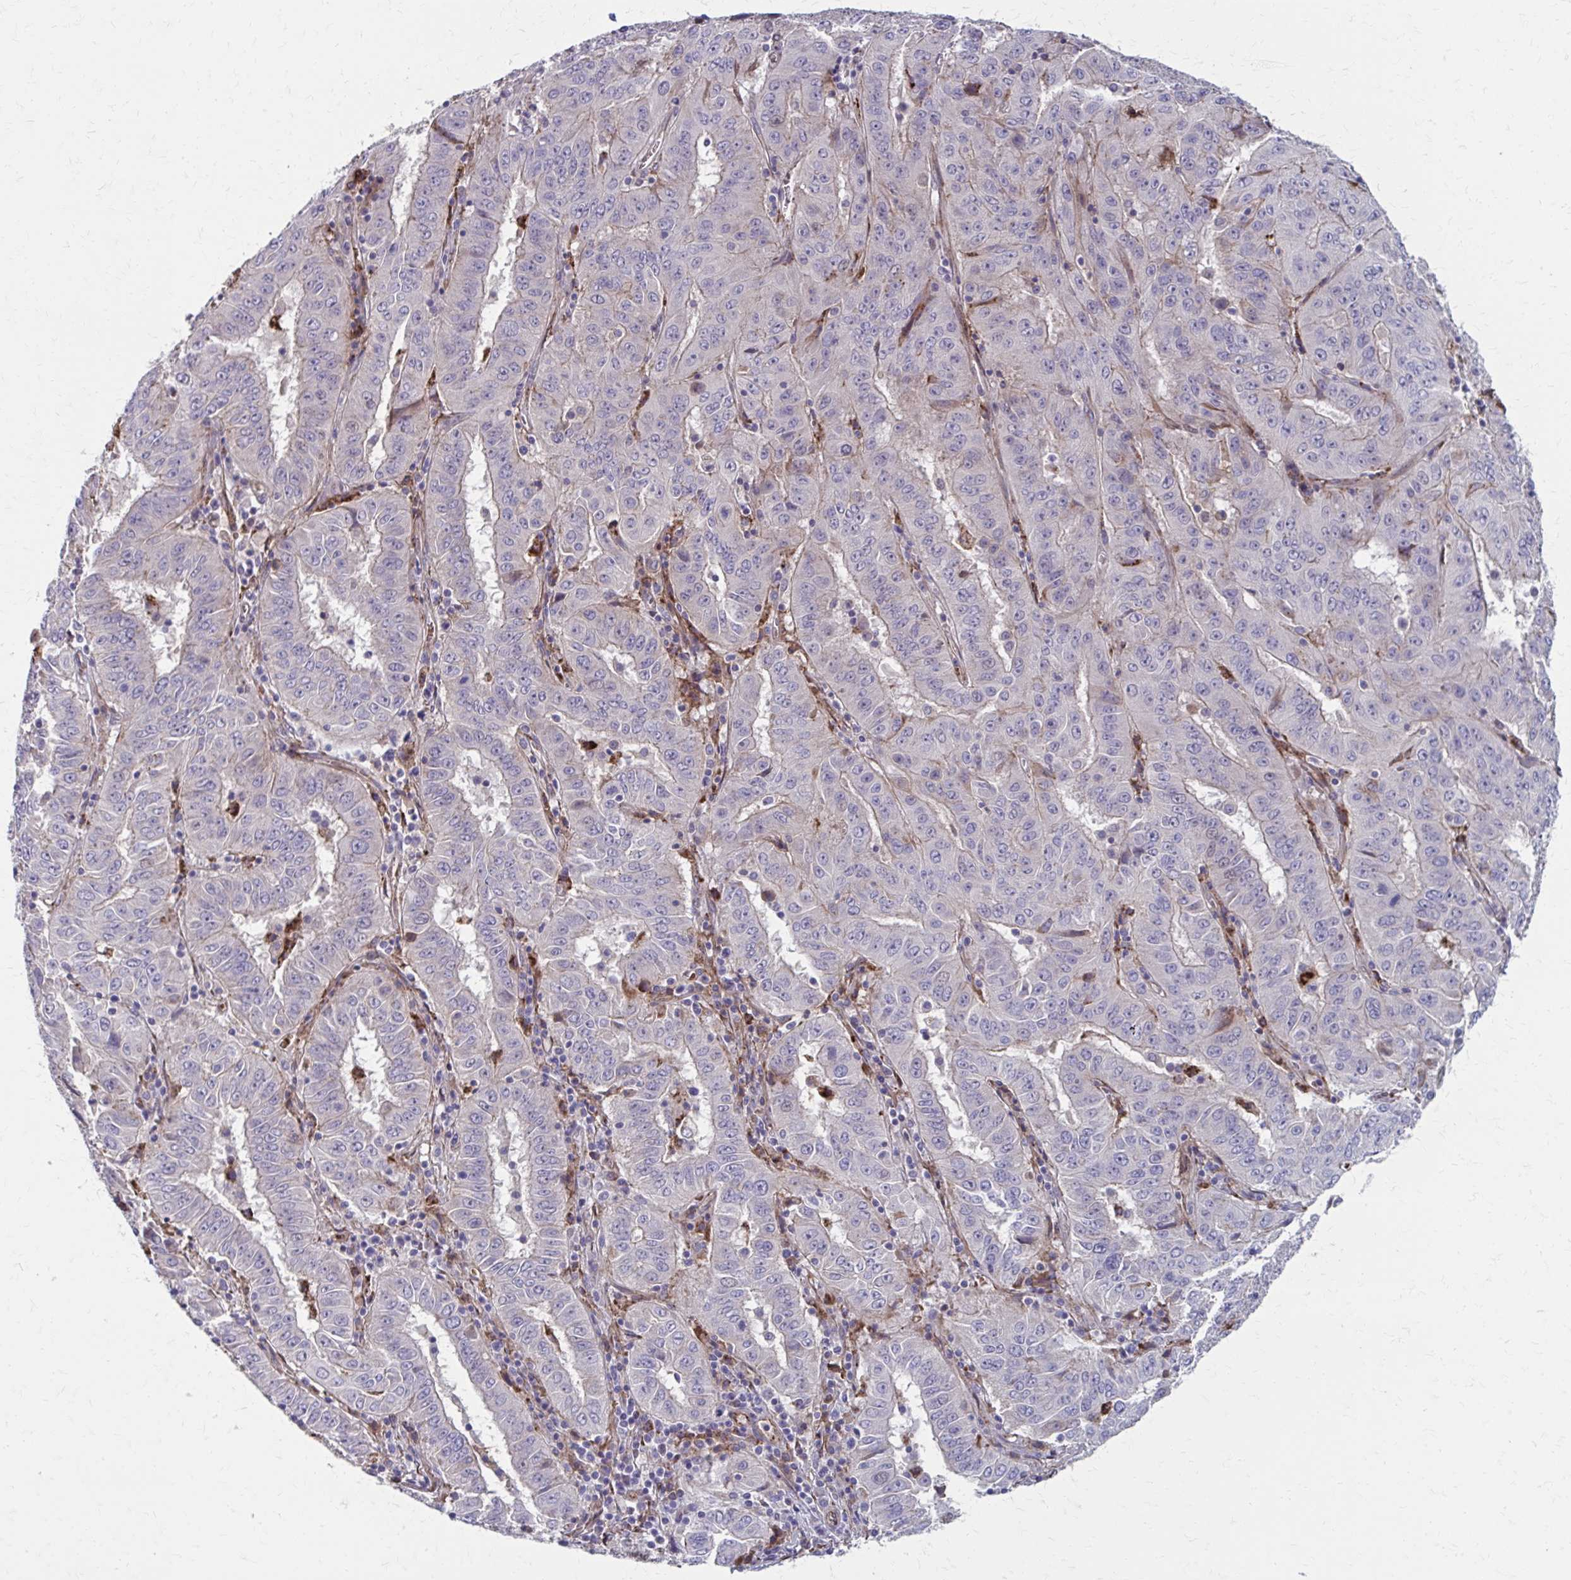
{"staining": {"intensity": "negative", "quantity": "none", "location": "none"}, "tissue": "pancreatic cancer", "cell_type": "Tumor cells", "image_type": "cancer", "snomed": [{"axis": "morphology", "description": "Adenocarcinoma, NOS"}, {"axis": "topography", "description": "Pancreas"}], "caption": "Immunohistochemical staining of pancreatic adenocarcinoma shows no significant expression in tumor cells.", "gene": "MMP14", "patient": {"sex": "male", "age": 63}}